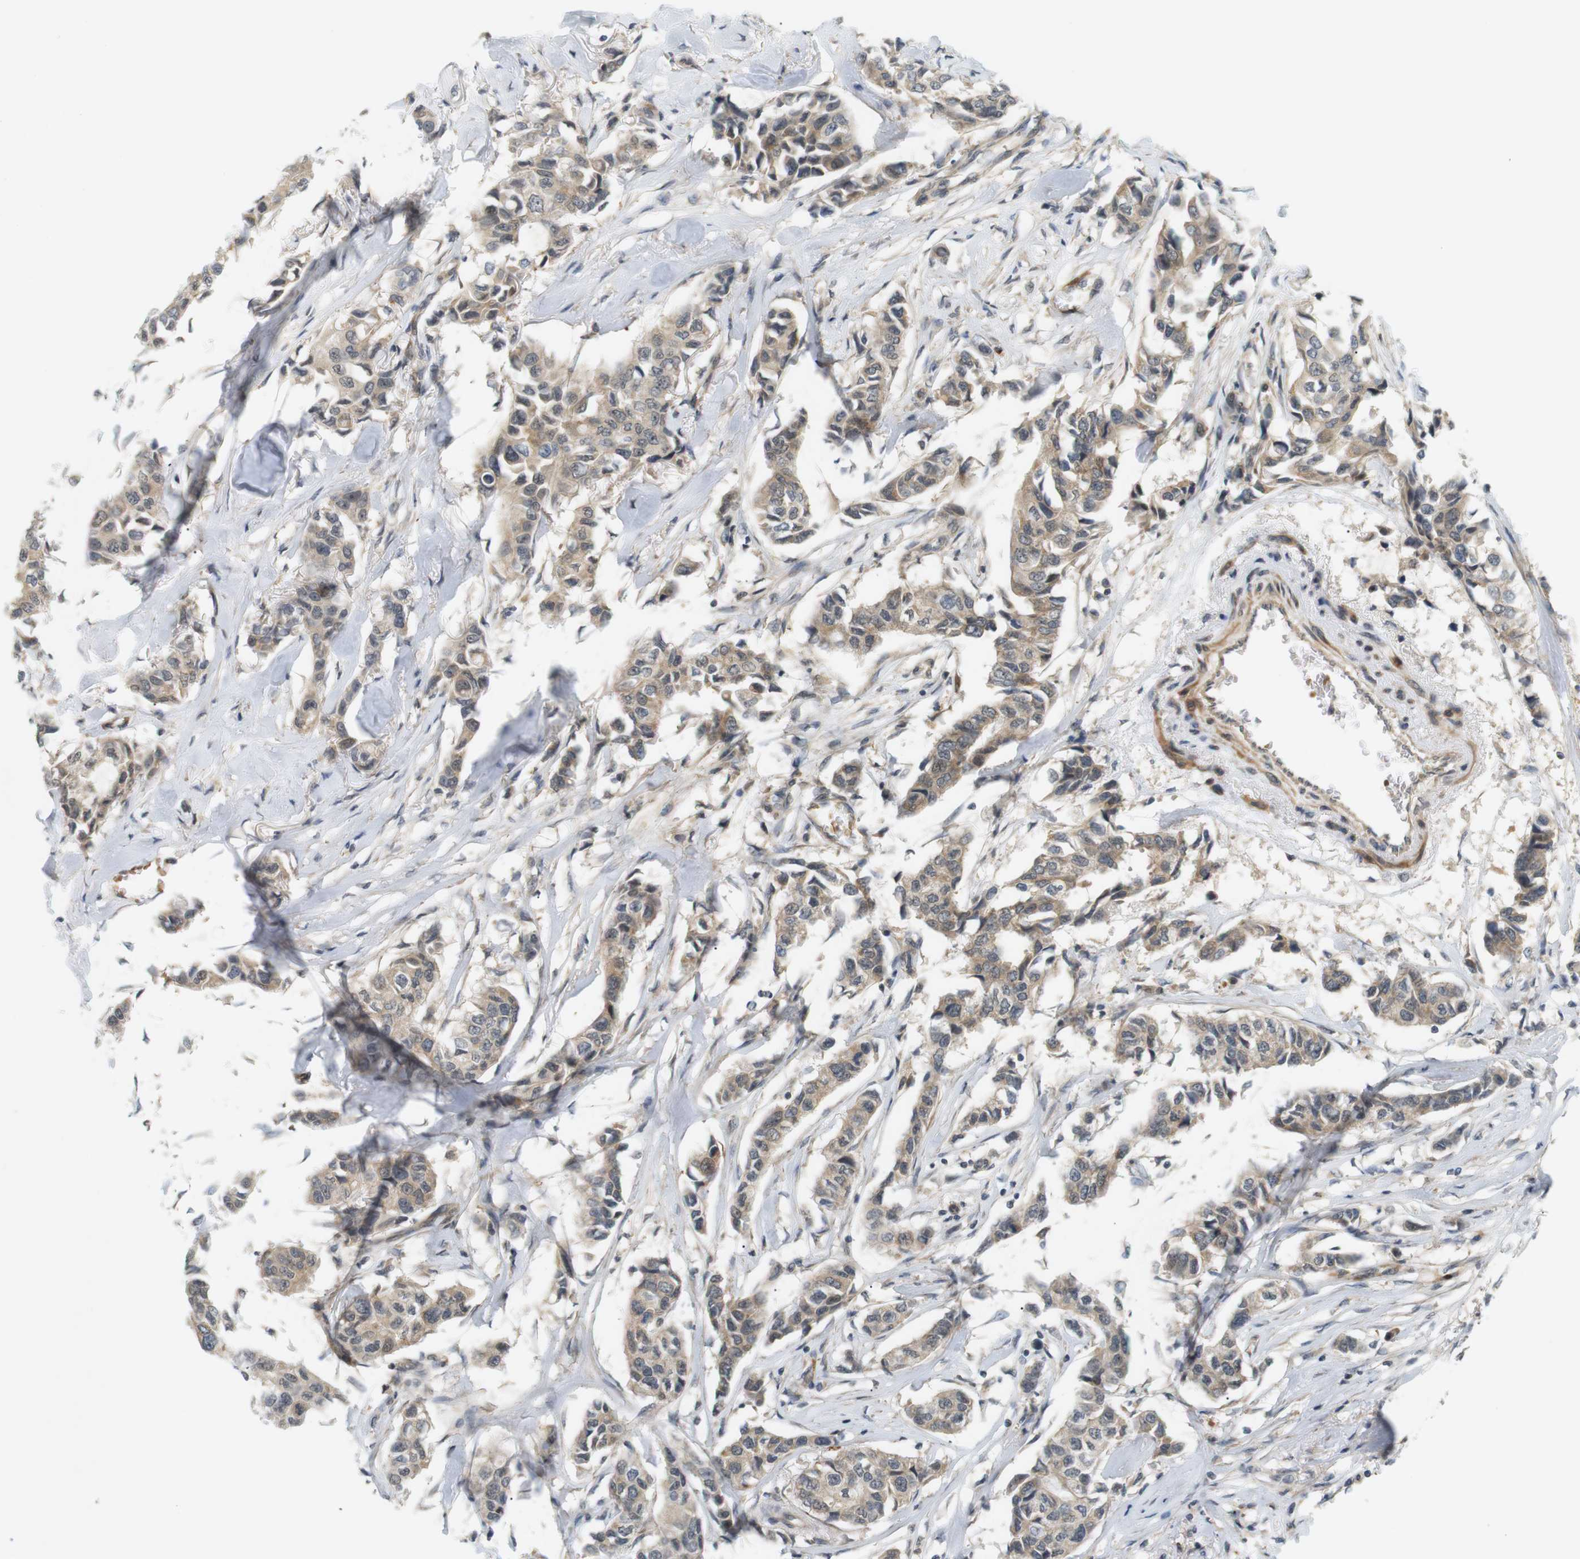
{"staining": {"intensity": "weak", "quantity": ">75%", "location": "cytoplasmic/membranous"}, "tissue": "breast cancer", "cell_type": "Tumor cells", "image_type": "cancer", "snomed": [{"axis": "morphology", "description": "Duct carcinoma"}, {"axis": "topography", "description": "Breast"}], "caption": "The photomicrograph shows staining of breast cancer, revealing weak cytoplasmic/membranous protein staining (brown color) within tumor cells.", "gene": "SOCS6", "patient": {"sex": "female", "age": 80}}